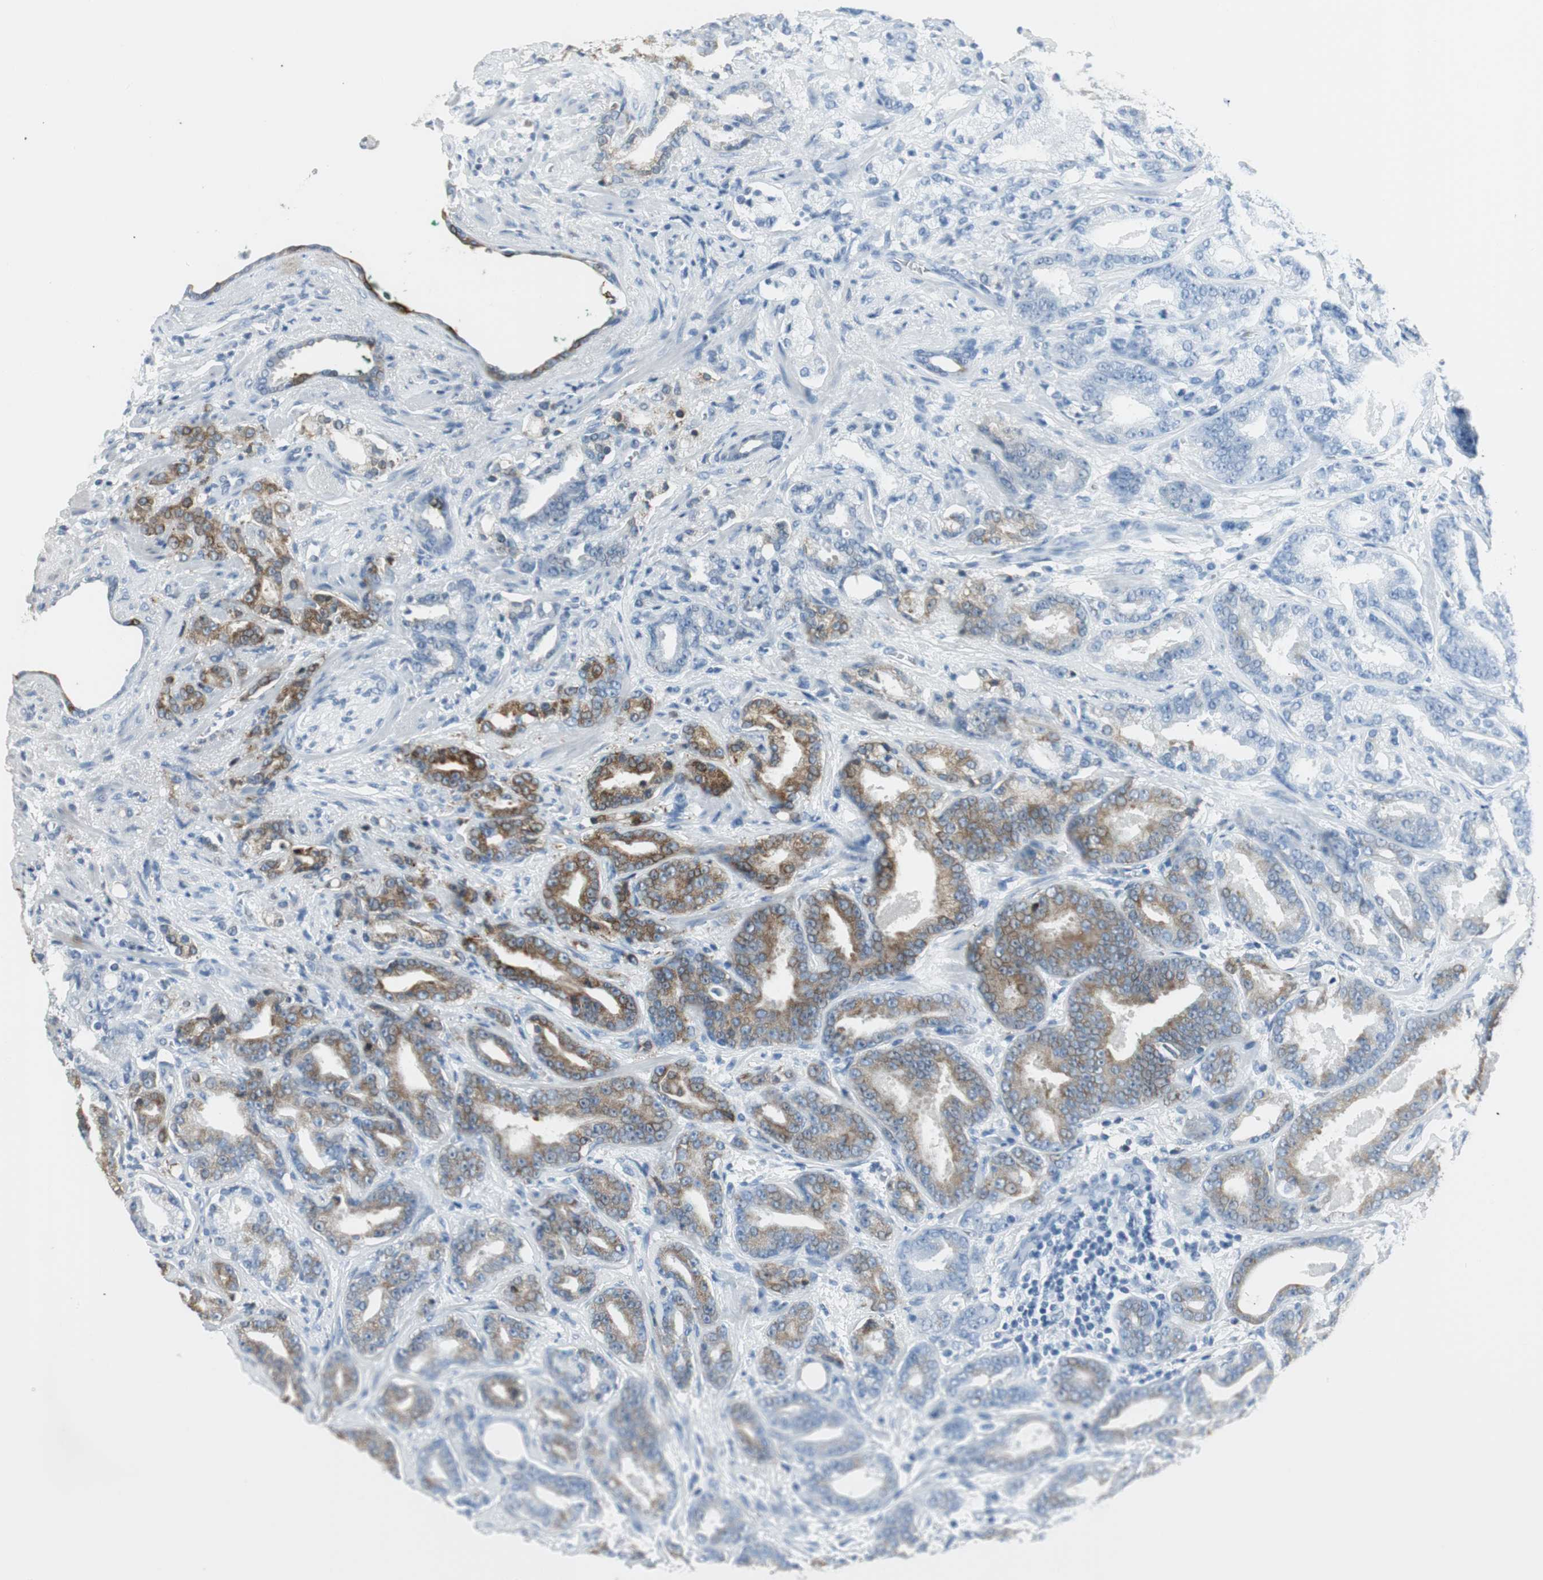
{"staining": {"intensity": "moderate", "quantity": "25%-75%", "location": "cytoplasmic/membranous"}, "tissue": "prostate cancer", "cell_type": "Tumor cells", "image_type": "cancer", "snomed": [{"axis": "morphology", "description": "Adenocarcinoma, Low grade"}, {"axis": "topography", "description": "Prostate"}], "caption": "Immunohistochemical staining of prostate cancer (adenocarcinoma (low-grade)) displays moderate cytoplasmic/membranous protein staining in about 25%-75% of tumor cells.", "gene": "AGR2", "patient": {"sex": "male", "age": 63}}